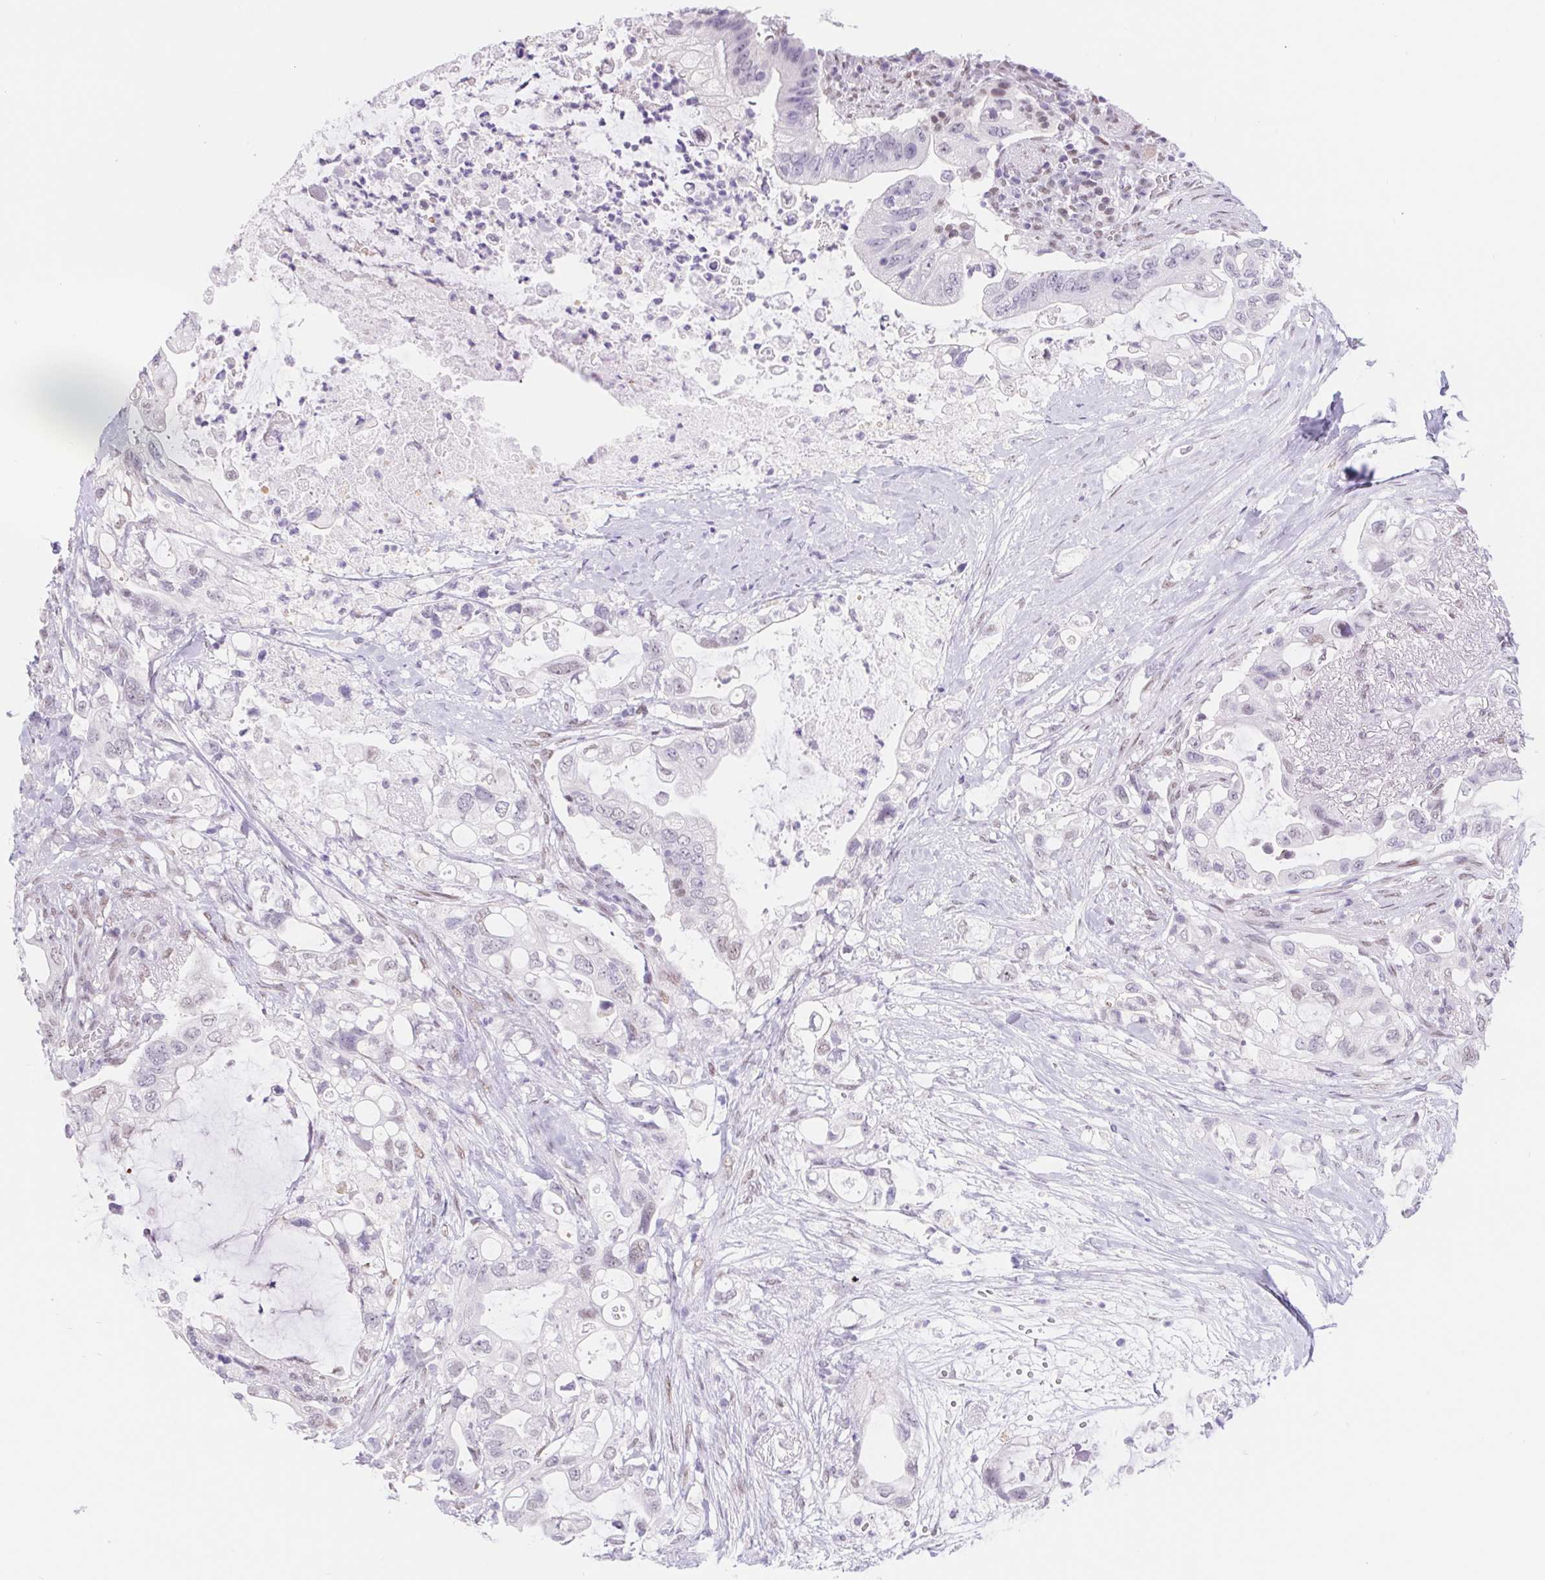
{"staining": {"intensity": "negative", "quantity": "none", "location": "none"}, "tissue": "pancreatic cancer", "cell_type": "Tumor cells", "image_type": "cancer", "snomed": [{"axis": "morphology", "description": "Adenocarcinoma, NOS"}, {"axis": "topography", "description": "Pancreas"}], "caption": "This is an immunohistochemistry (IHC) histopathology image of human pancreatic cancer. There is no positivity in tumor cells.", "gene": "CAND1", "patient": {"sex": "female", "age": 72}}